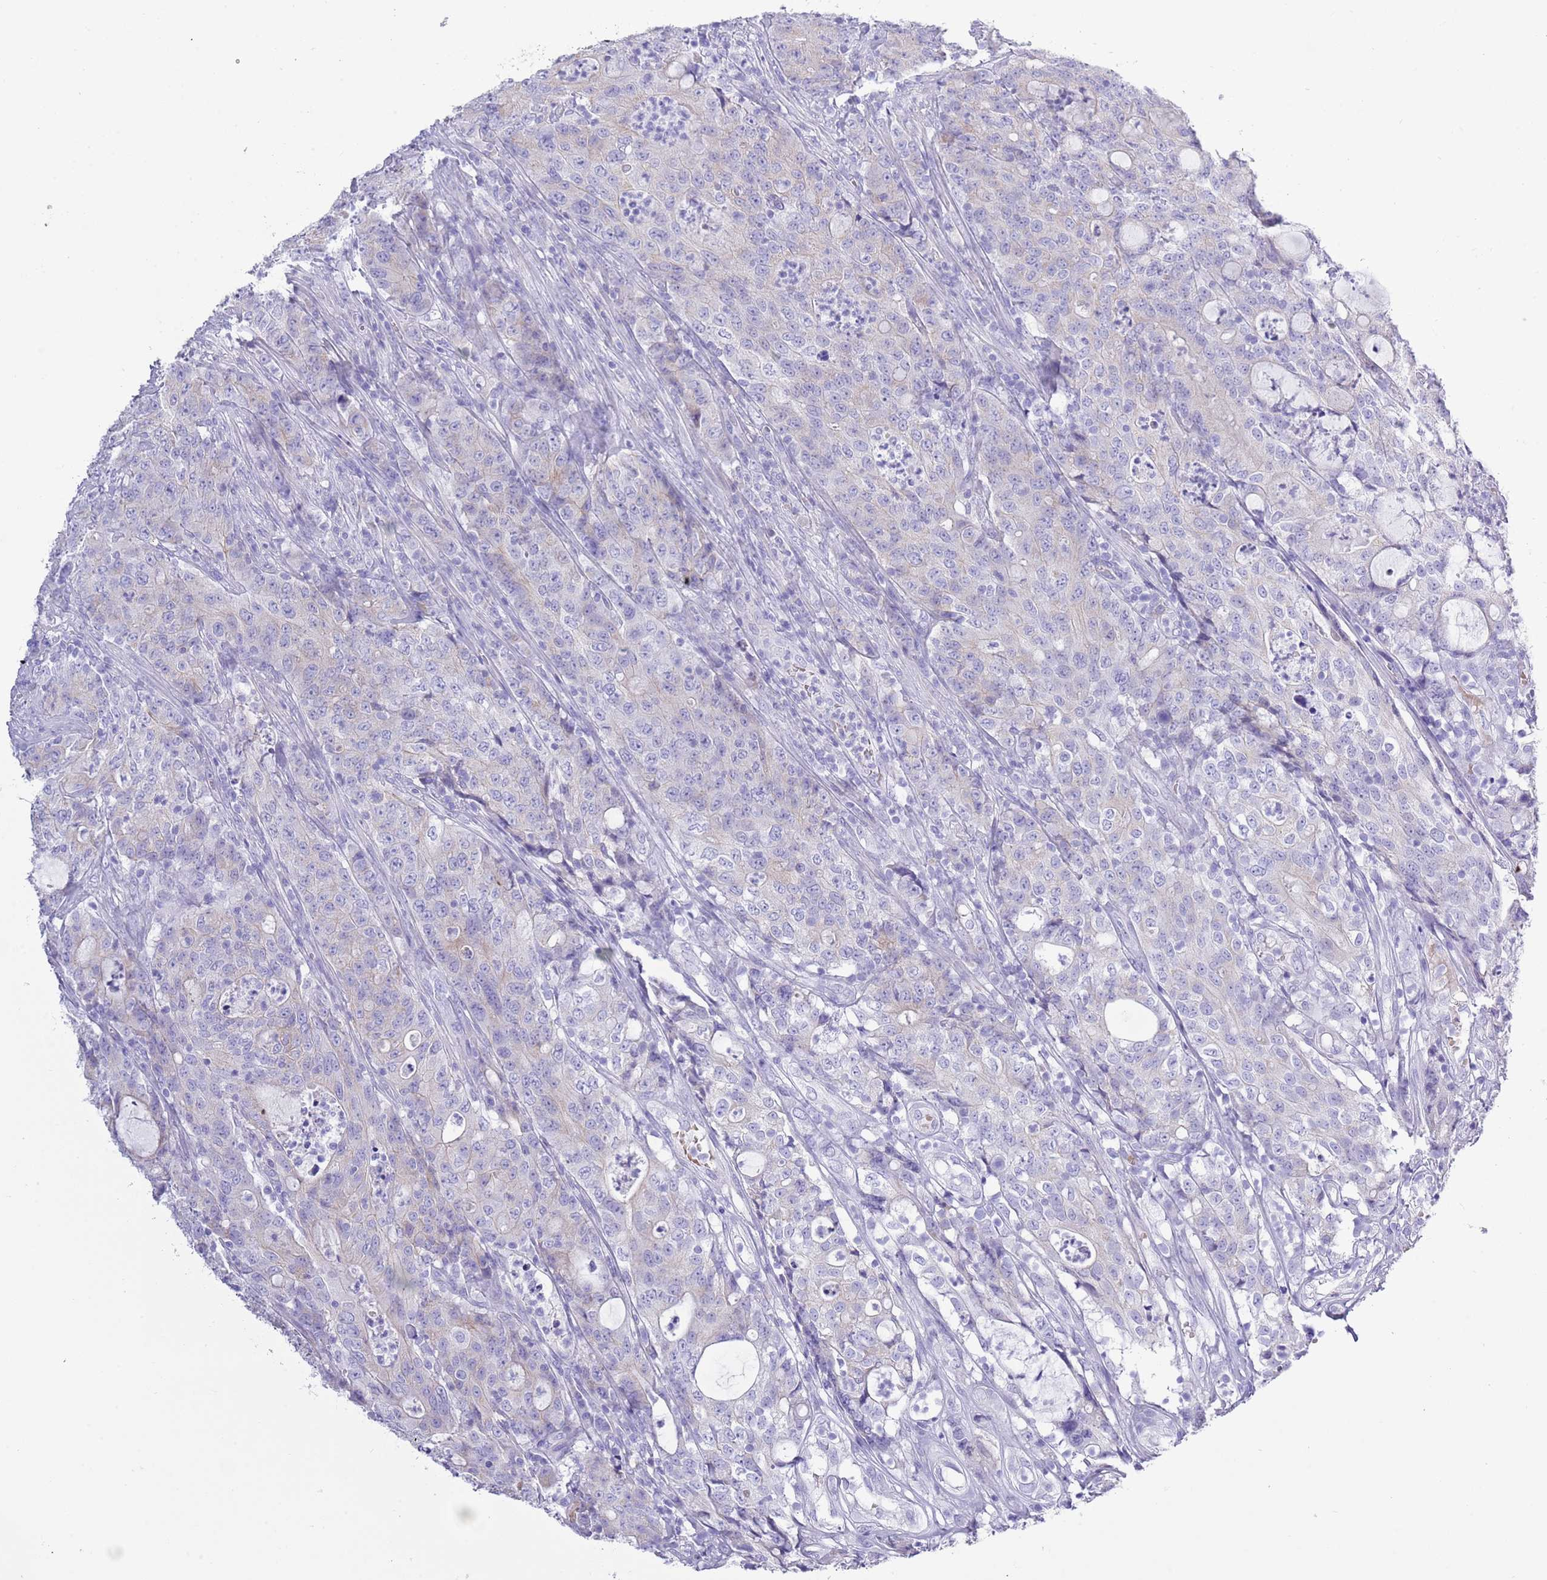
{"staining": {"intensity": "negative", "quantity": "none", "location": "none"}, "tissue": "colorectal cancer", "cell_type": "Tumor cells", "image_type": "cancer", "snomed": [{"axis": "morphology", "description": "Adenocarcinoma, NOS"}, {"axis": "topography", "description": "Colon"}], "caption": "A histopathology image of human colorectal adenocarcinoma is negative for staining in tumor cells.", "gene": "ACR", "patient": {"sex": "male", "age": 83}}